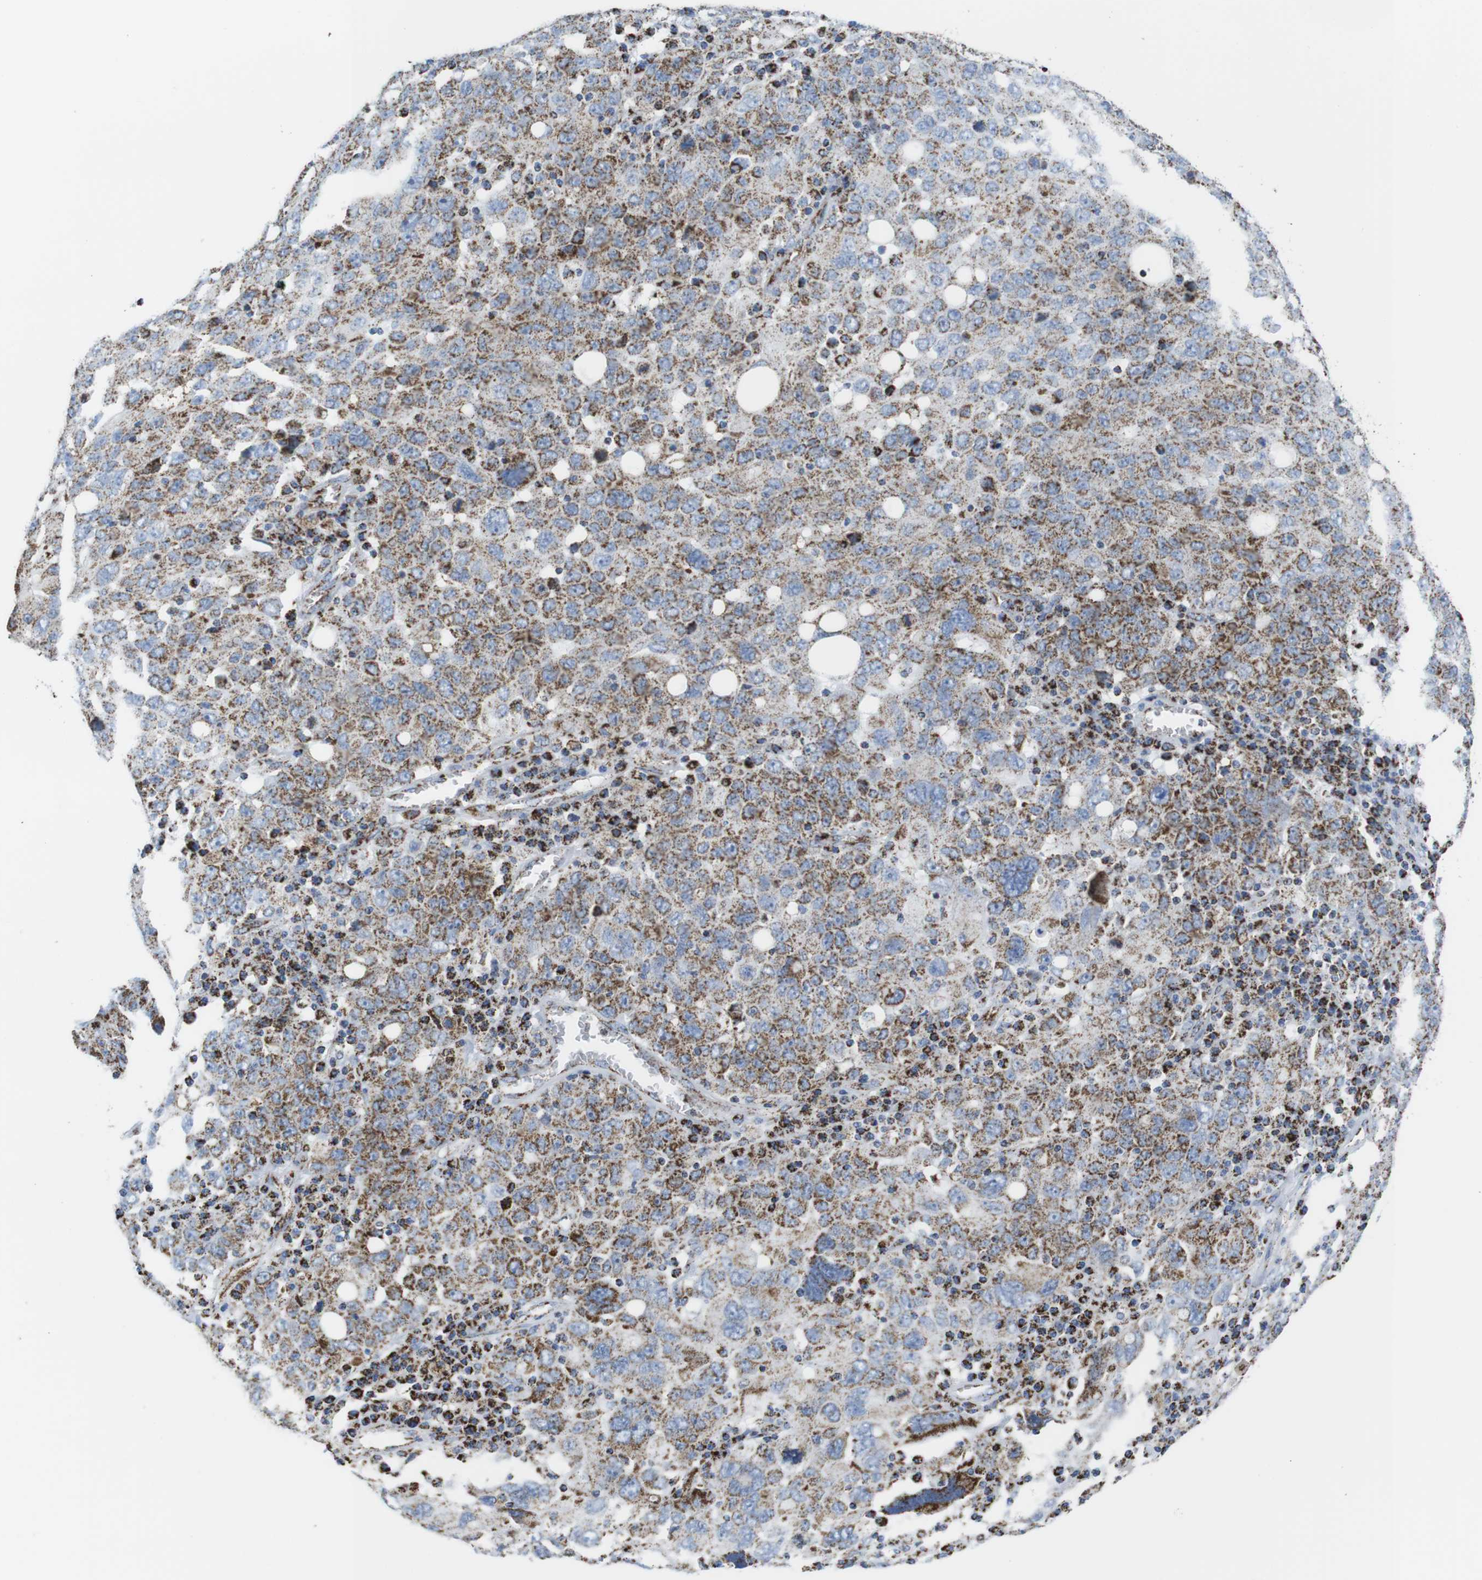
{"staining": {"intensity": "moderate", "quantity": ">75%", "location": "cytoplasmic/membranous"}, "tissue": "ovarian cancer", "cell_type": "Tumor cells", "image_type": "cancer", "snomed": [{"axis": "morphology", "description": "Carcinoma, endometroid"}, {"axis": "topography", "description": "Ovary"}], "caption": "Immunohistochemistry of human ovarian cancer (endometroid carcinoma) displays medium levels of moderate cytoplasmic/membranous positivity in approximately >75% of tumor cells.", "gene": "ATP5PO", "patient": {"sex": "female", "age": 62}}